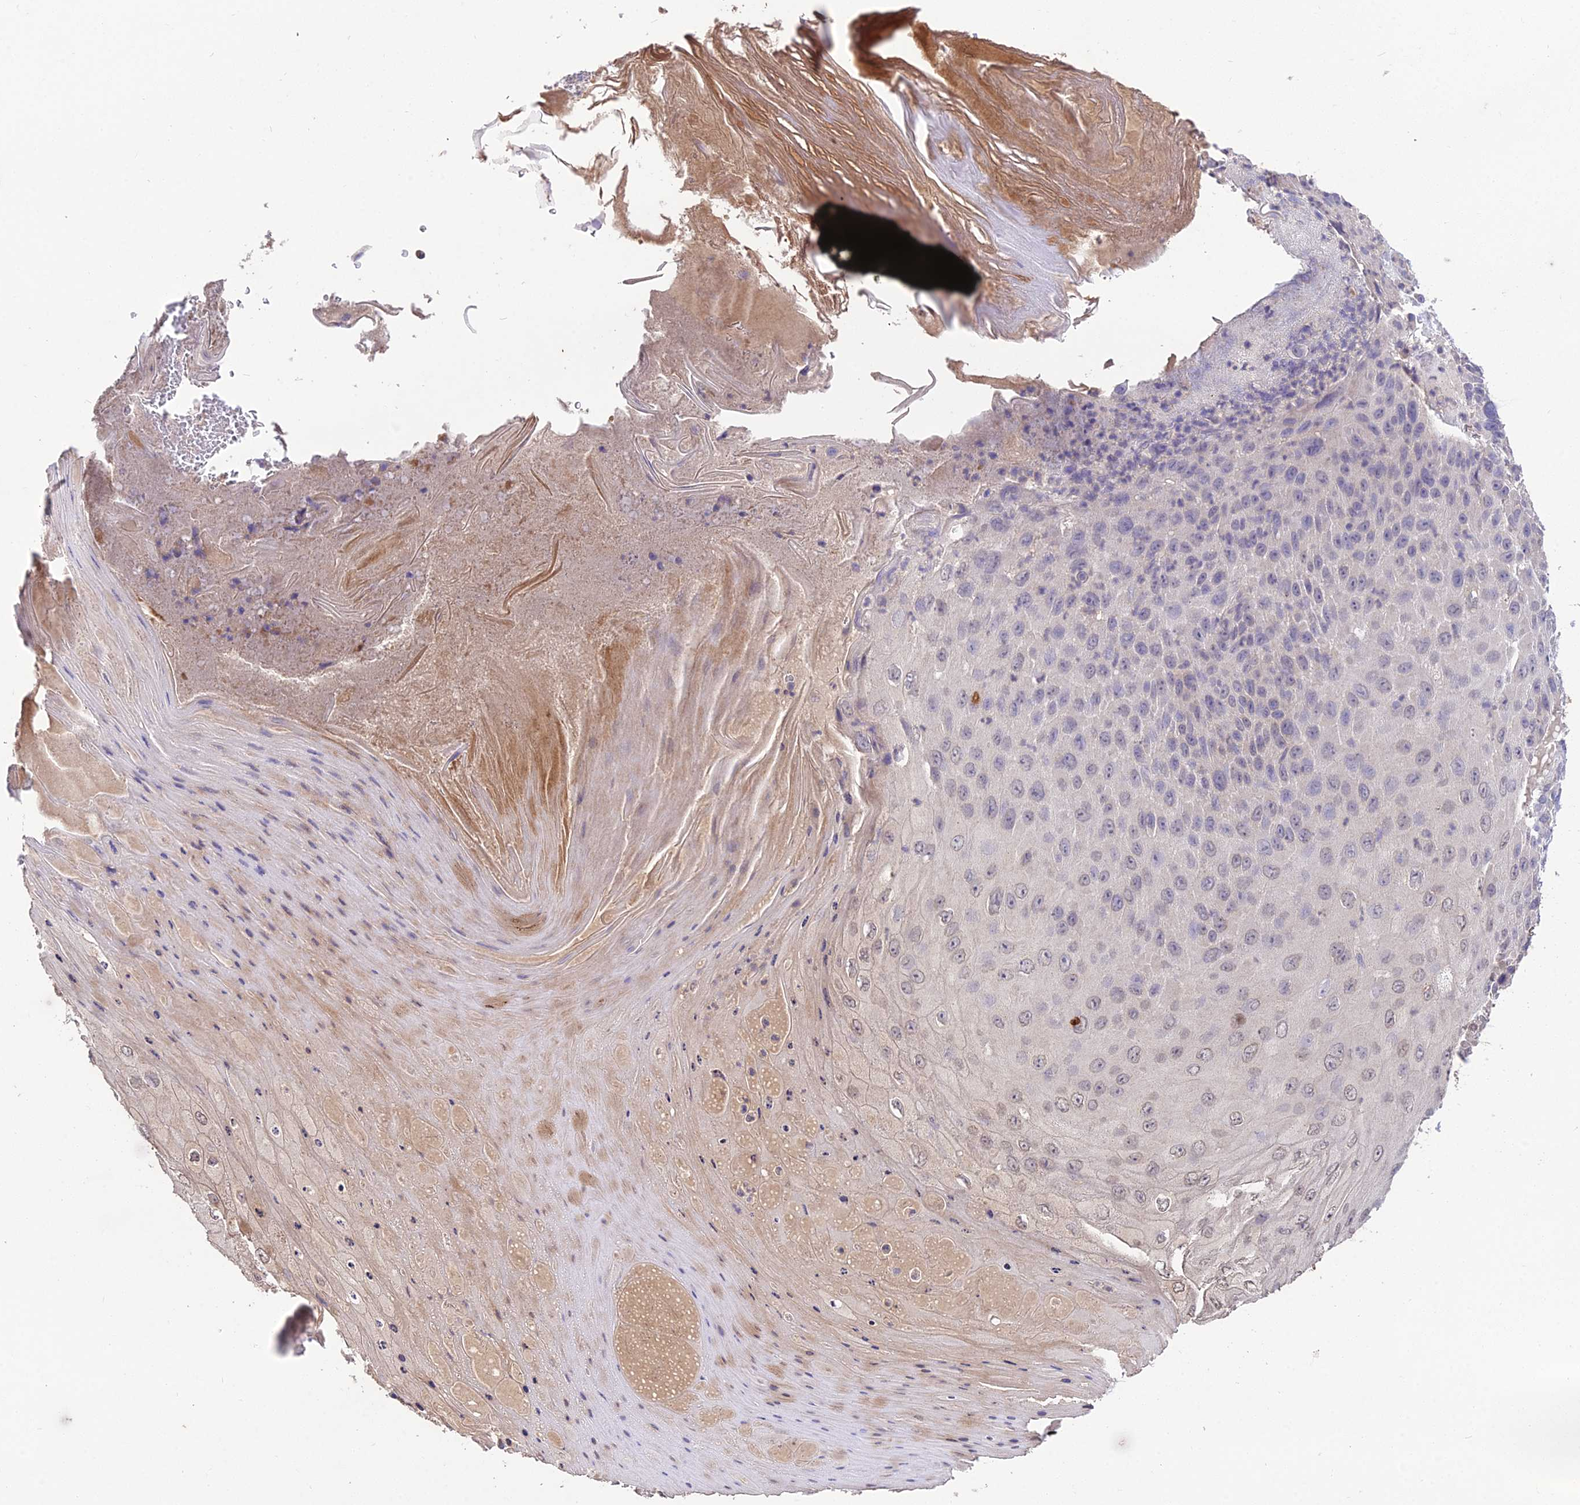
{"staining": {"intensity": "moderate", "quantity": "<25%", "location": "nuclear"}, "tissue": "skin cancer", "cell_type": "Tumor cells", "image_type": "cancer", "snomed": [{"axis": "morphology", "description": "Squamous cell carcinoma, NOS"}, {"axis": "topography", "description": "Skin"}], "caption": "Protein expression analysis of human skin cancer (squamous cell carcinoma) reveals moderate nuclear positivity in approximately <25% of tumor cells.", "gene": "PGK1", "patient": {"sex": "female", "age": 88}}